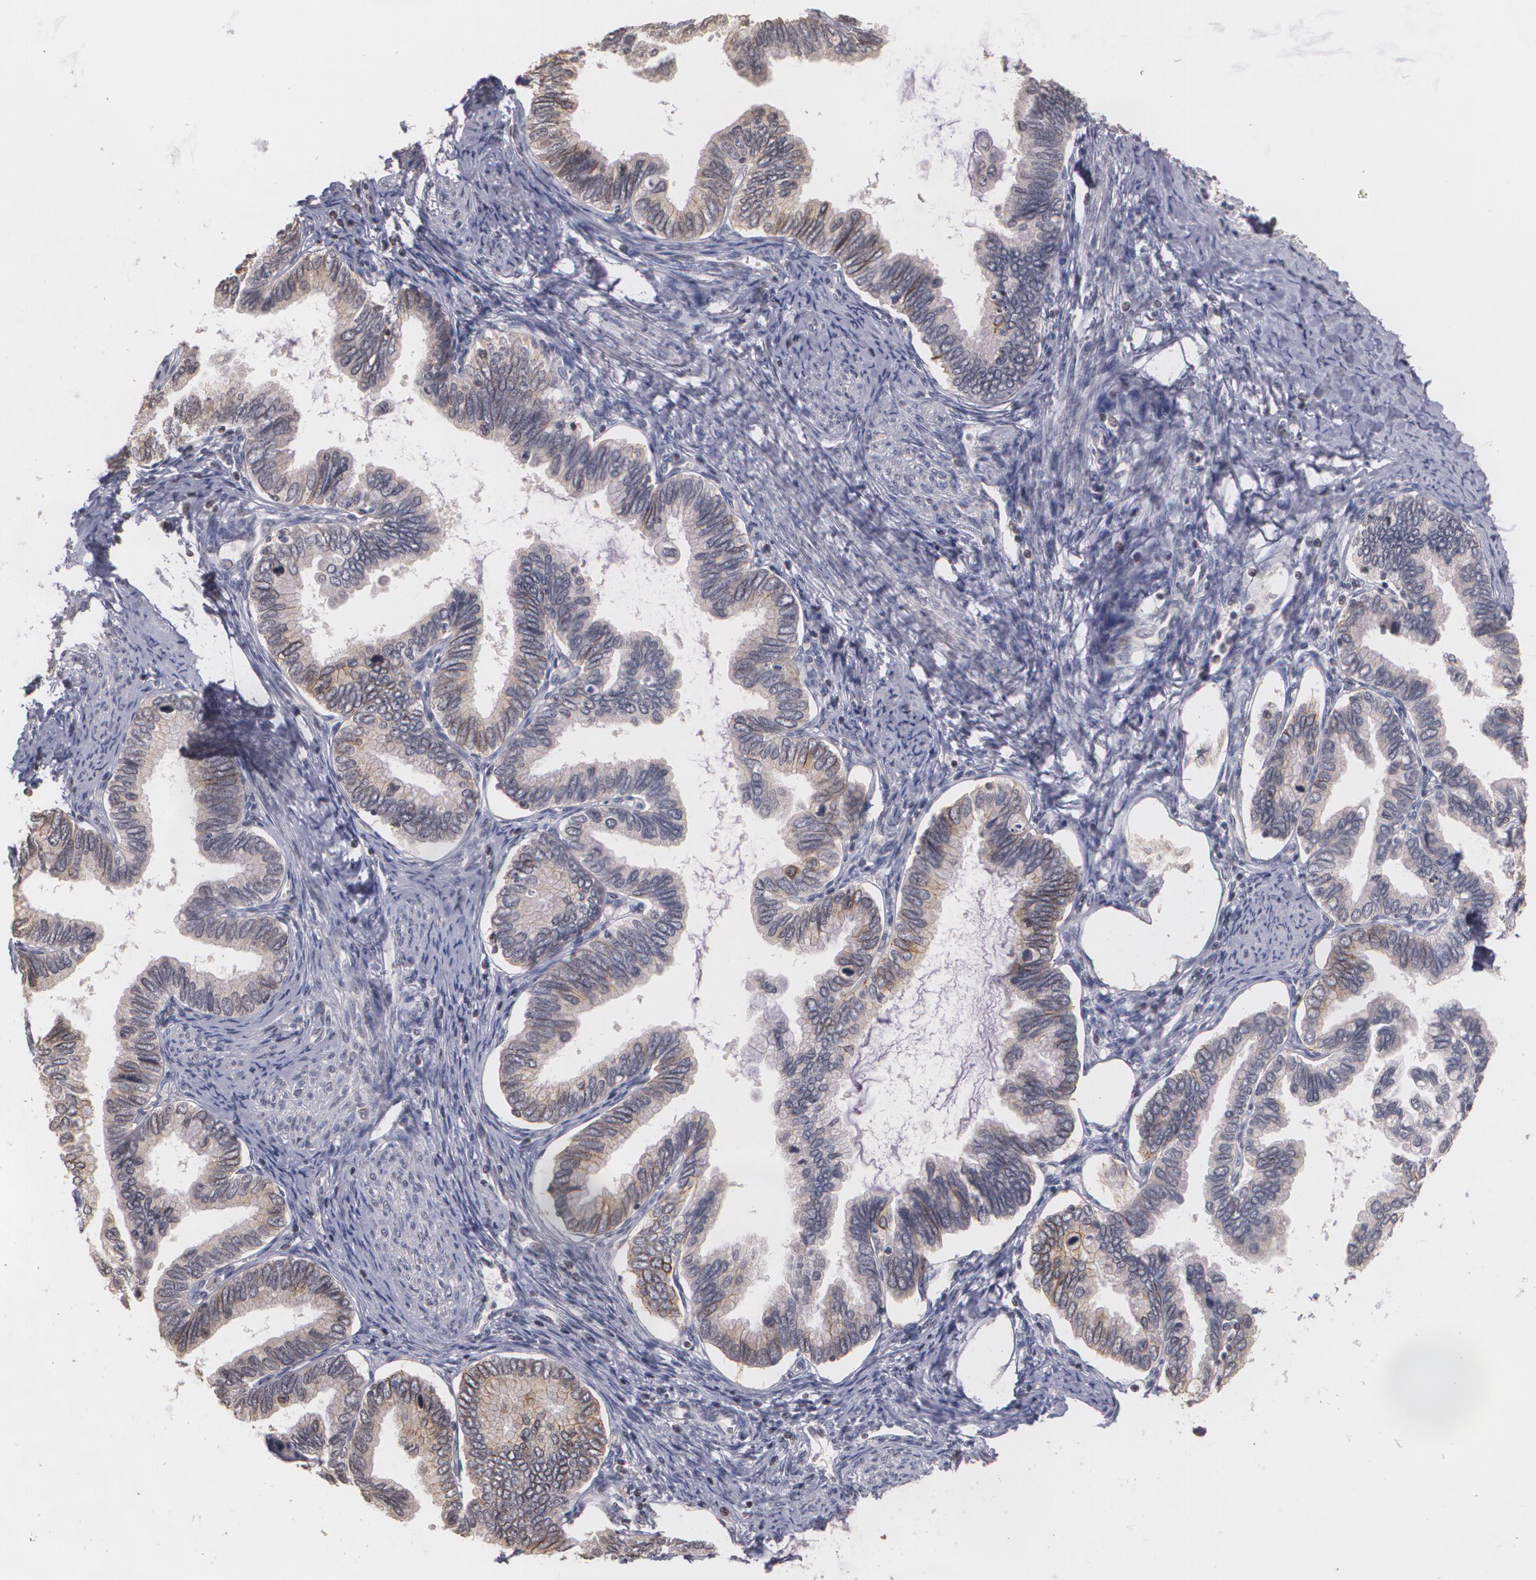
{"staining": {"intensity": "weak", "quantity": "<25%", "location": "cytoplasmic/membranous"}, "tissue": "cervical cancer", "cell_type": "Tumor cells", "image_type": "cancer", "snomed": [{"axis": "morphology", "description": "Adenocarcinoma, NOS"}, {"axis": "topography", "description": "Cervix"}], "caption": "Histopathology image shows no protein staining in tumor cells of adenocarcinoma (cervical) tissue.", "gene": "THRB", "patient": {"sex": "female", "age": 49}}